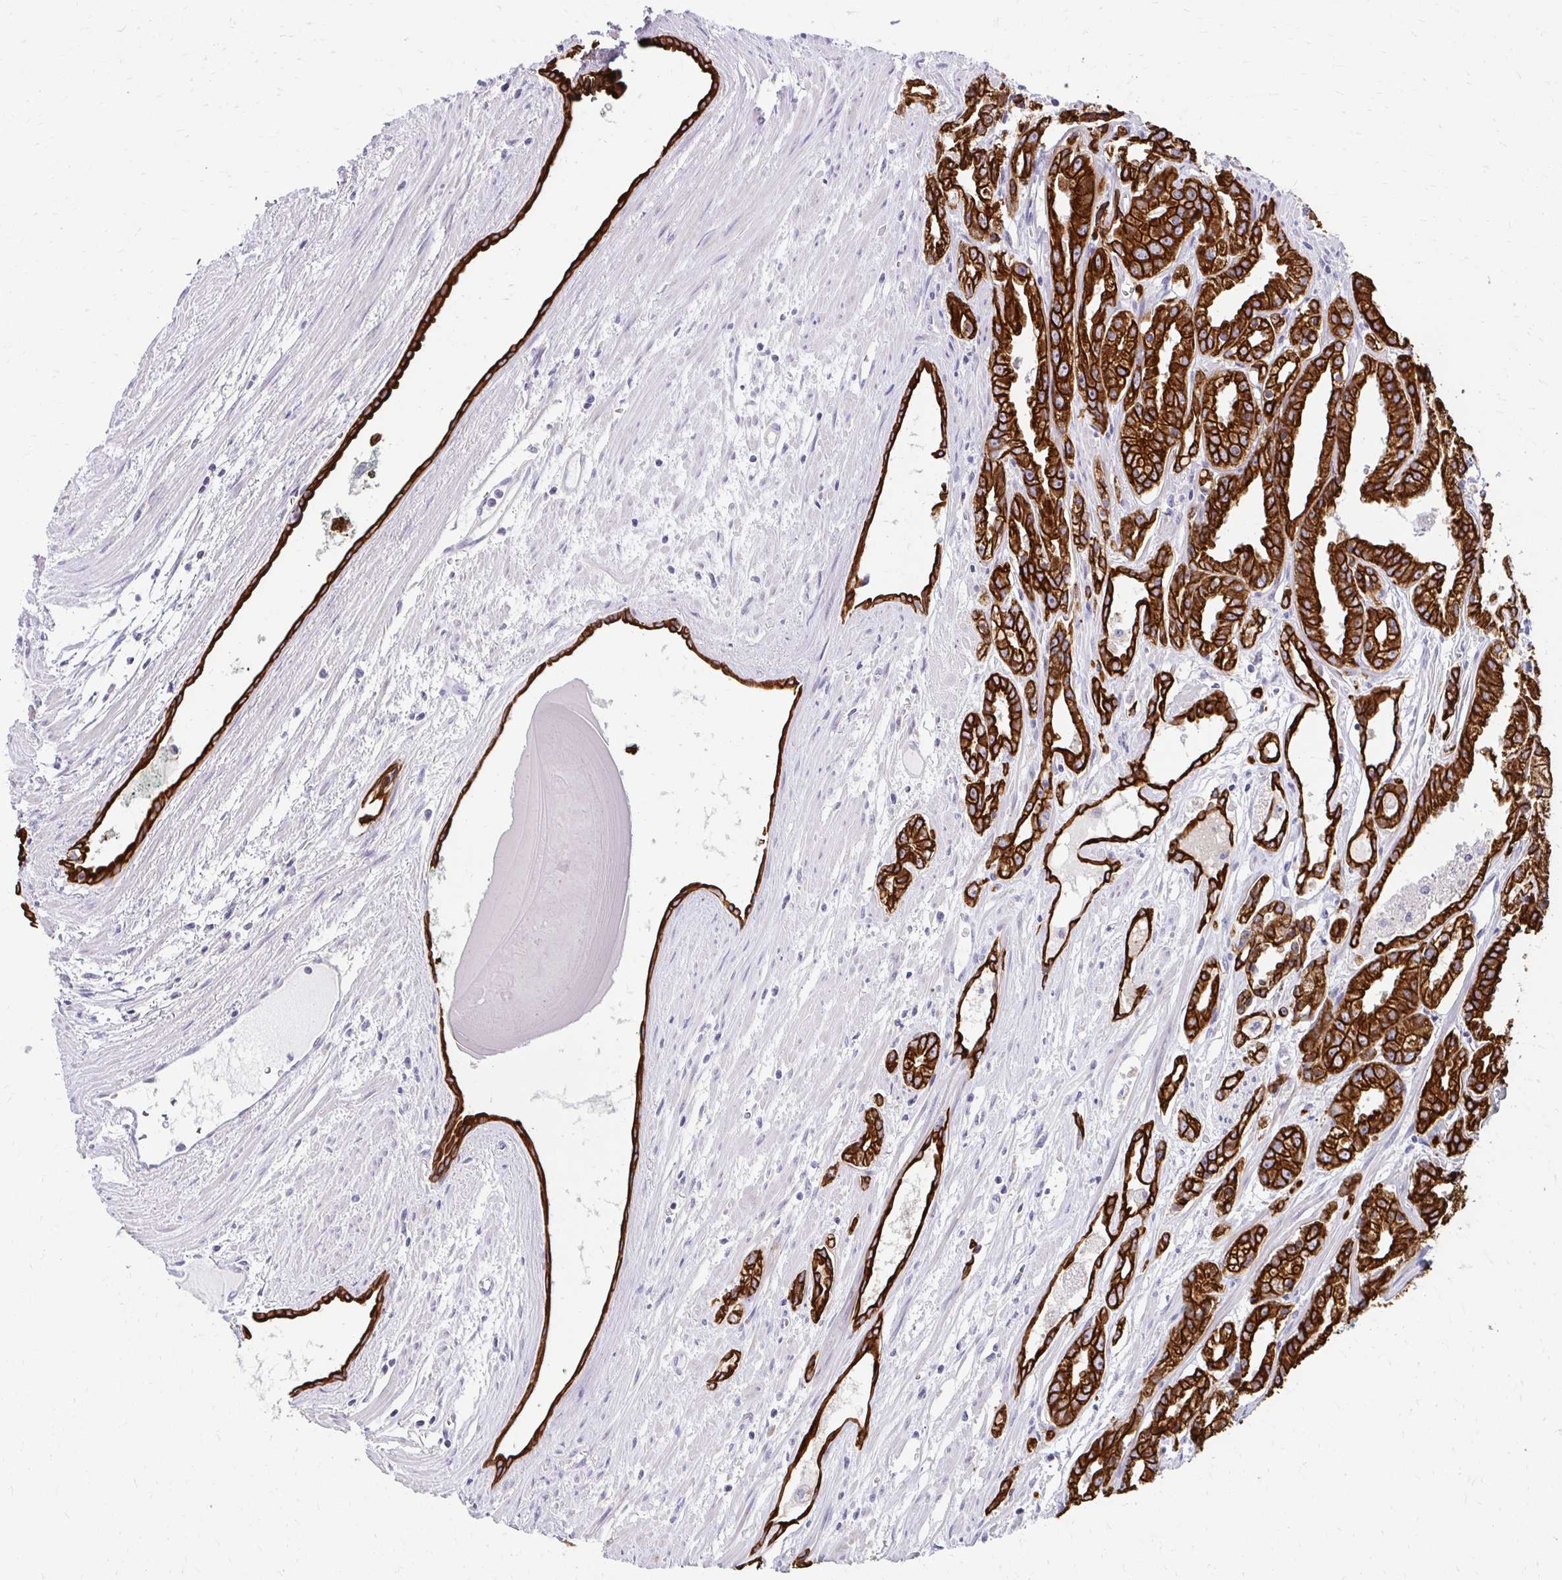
{"staining": {"intensity": "strong", "quantity": ">75%", "location": "cytoplasmic/membranous"}, "tissue": "prostate cancer", "cell_type": "Tumor cells", "image_type": "cancer", "snomed": [{"axis": "morphology", "description": "Adenocarcinoma, High grade"}, {"axis": "topography", "description": "Prostate"}], "caption": "This photomicrograph exhibits IHC staining of prostate cancer, with high strong cytoplasmic/membranous expression in approximately >75% of tumor cells.", "gene": "C1QTNF2", "patient": {"sex": "male", "age": 68}}